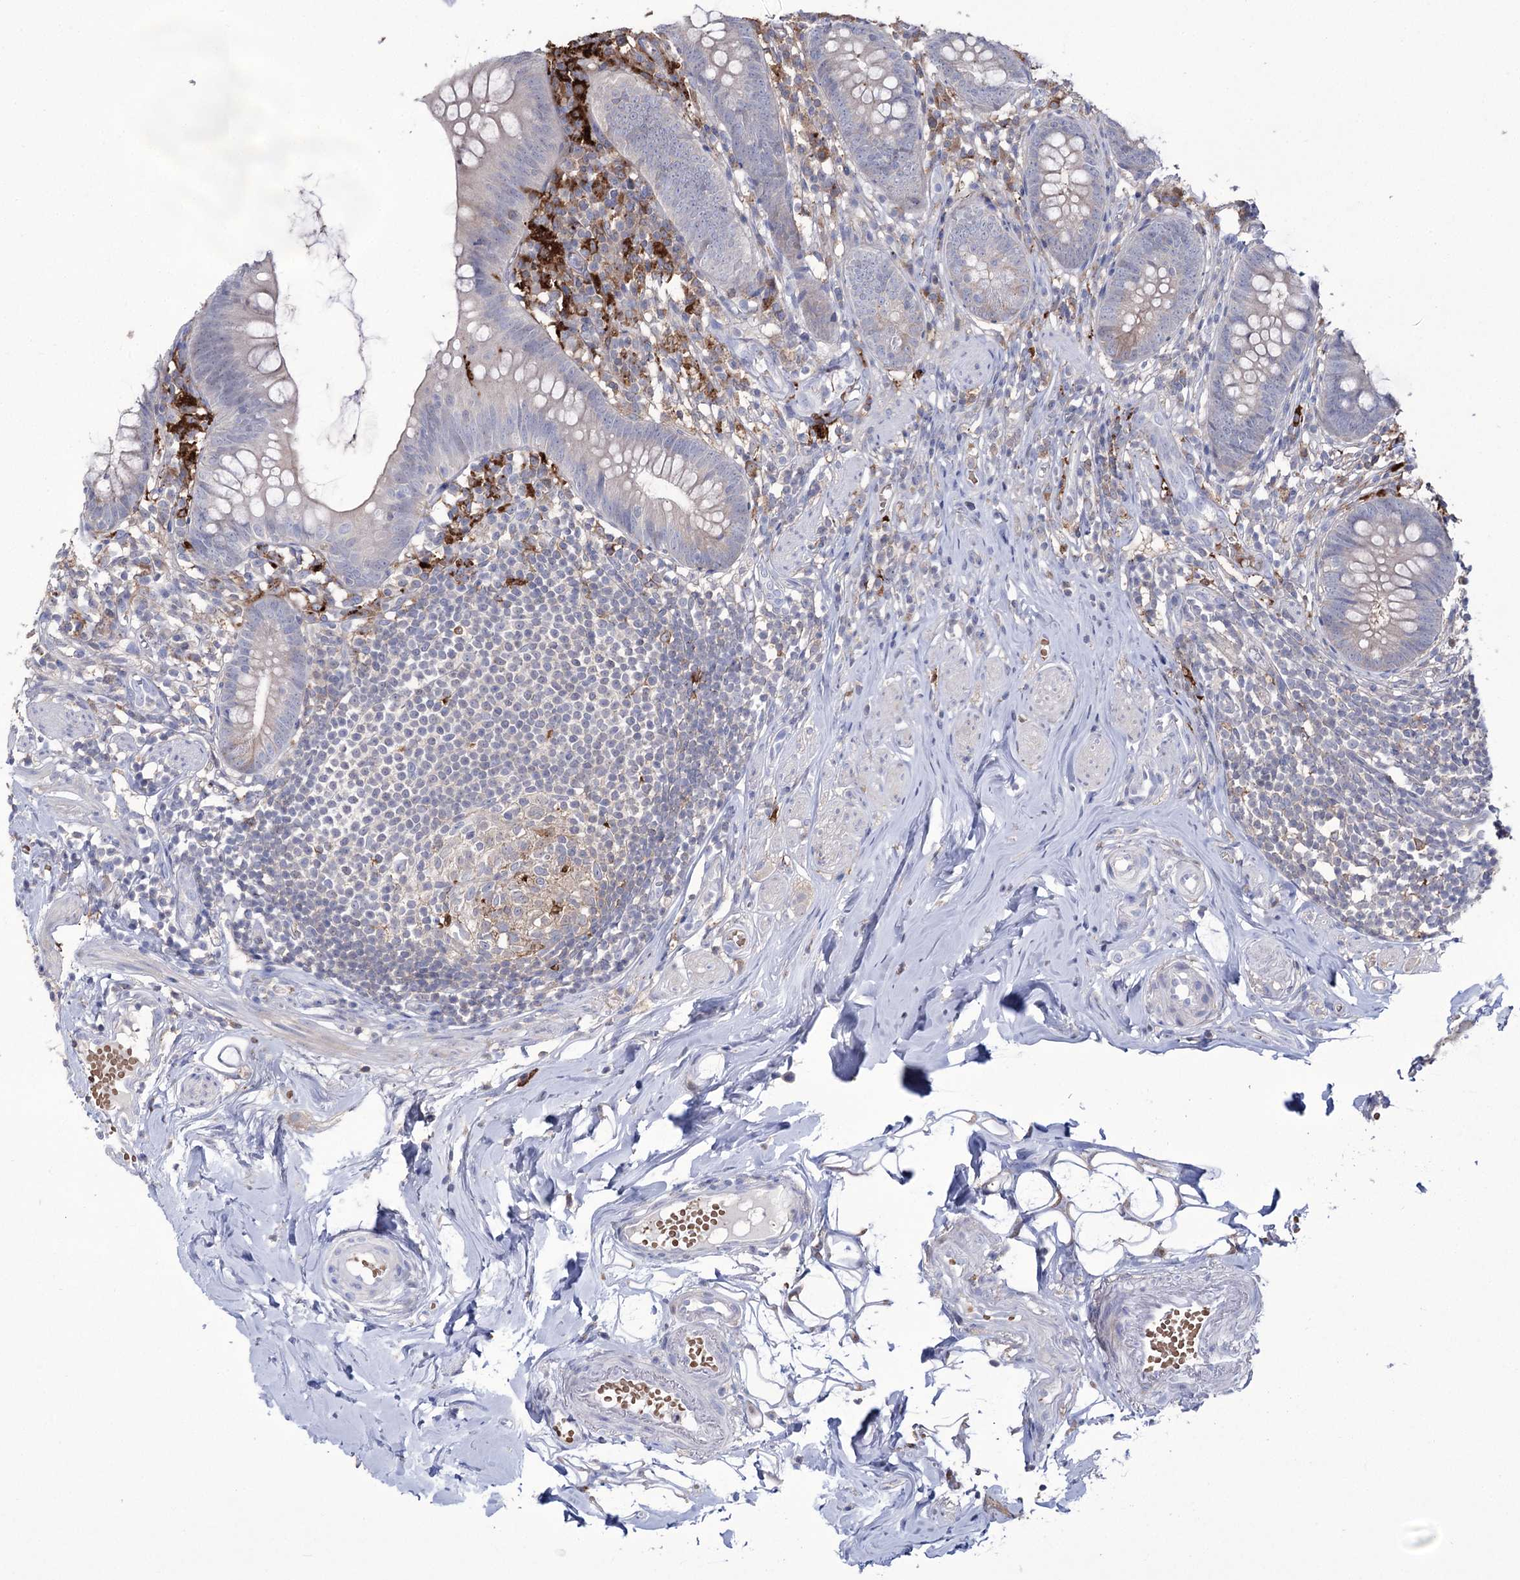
{"staining": {"intensity": "negative", "quantity": "none", "location": "none"}, "tissue": "appendix", "cell_type": "Glandular cells", "image_type": "normal", "snomed": [{"axis": "morphology", "description": "Normal tissue, NOS"}, {"axis": "topography", "description": "Appendix"}], "caption": "This is an IHC micrograph of unremarkable appendix. There is no positivity in glandular cells.", "gene": "ZNF622", "patient": {"sex": "female", "age": 62}}